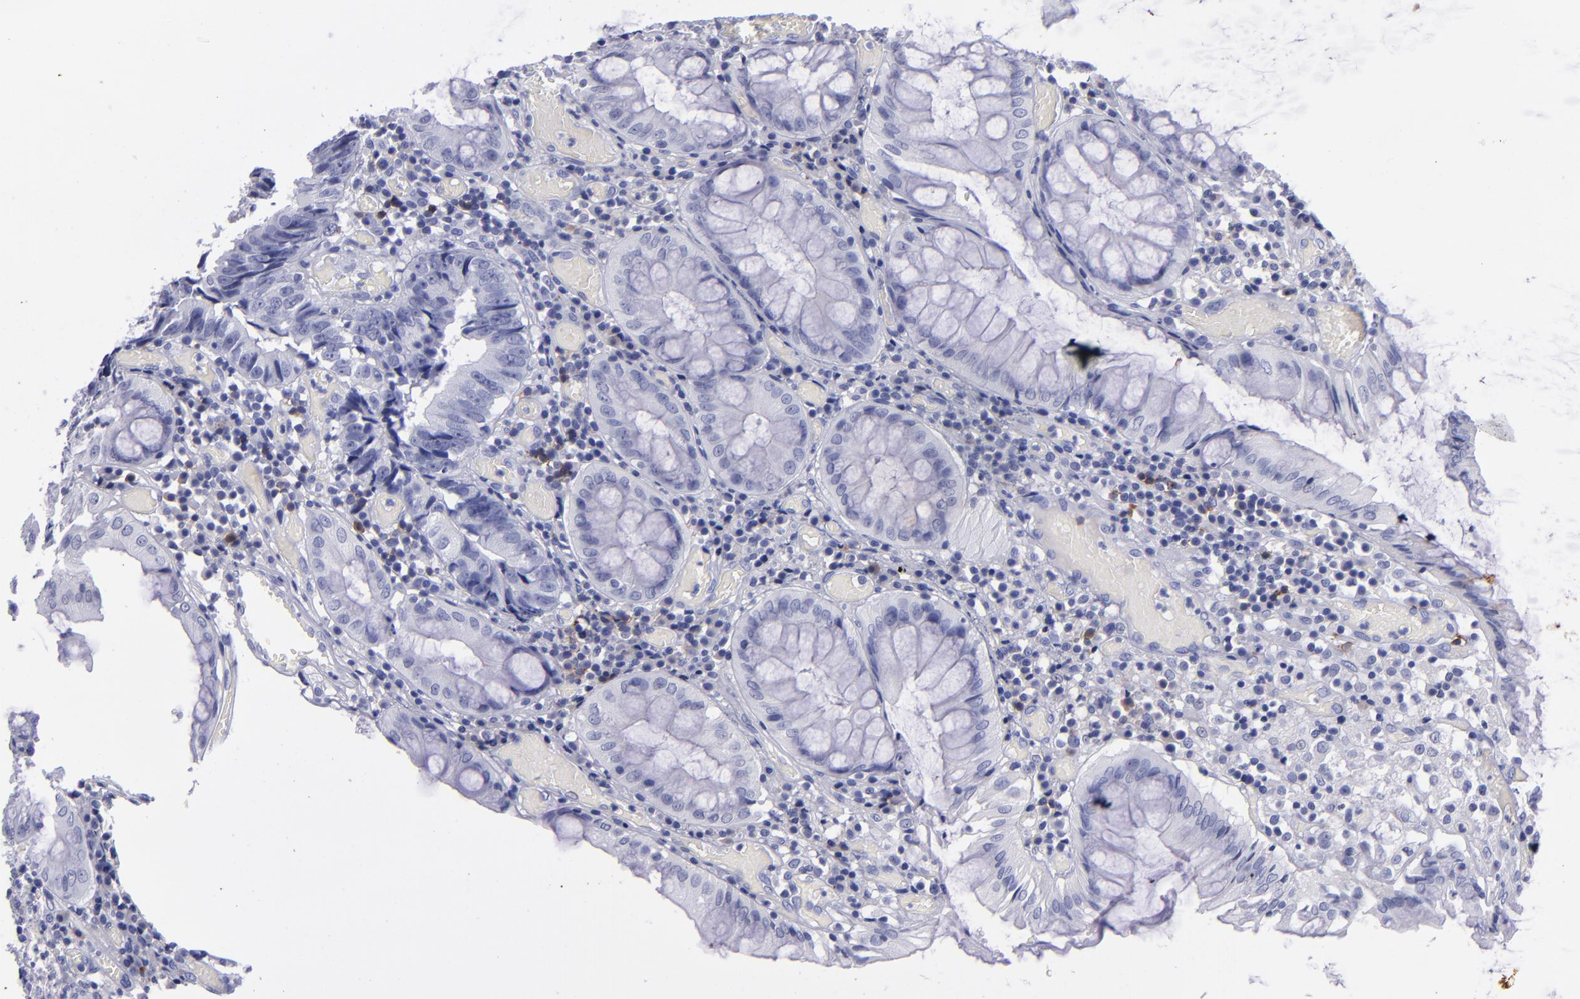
{"staining": {"intensity": "negative", "quantity": "none", "location": "none"}, "tissue": "colorectal cancer", "cell_type": "Tumor cells", "image_type": "cancer", "snomed": [{"axis": "morphology", "description": "Adenocarcinoma, NOS"}, {"axis": "topography", "description": "Rectum"}], "caption": "DAB (3,3'-diaminobenzidine) immunohistochemical staining of human adenocarcinoma (colorectal) exhibits no significant expression in tumor cells.", "gene": "CD37", "patient": {"sex": "female", "age": 98}}